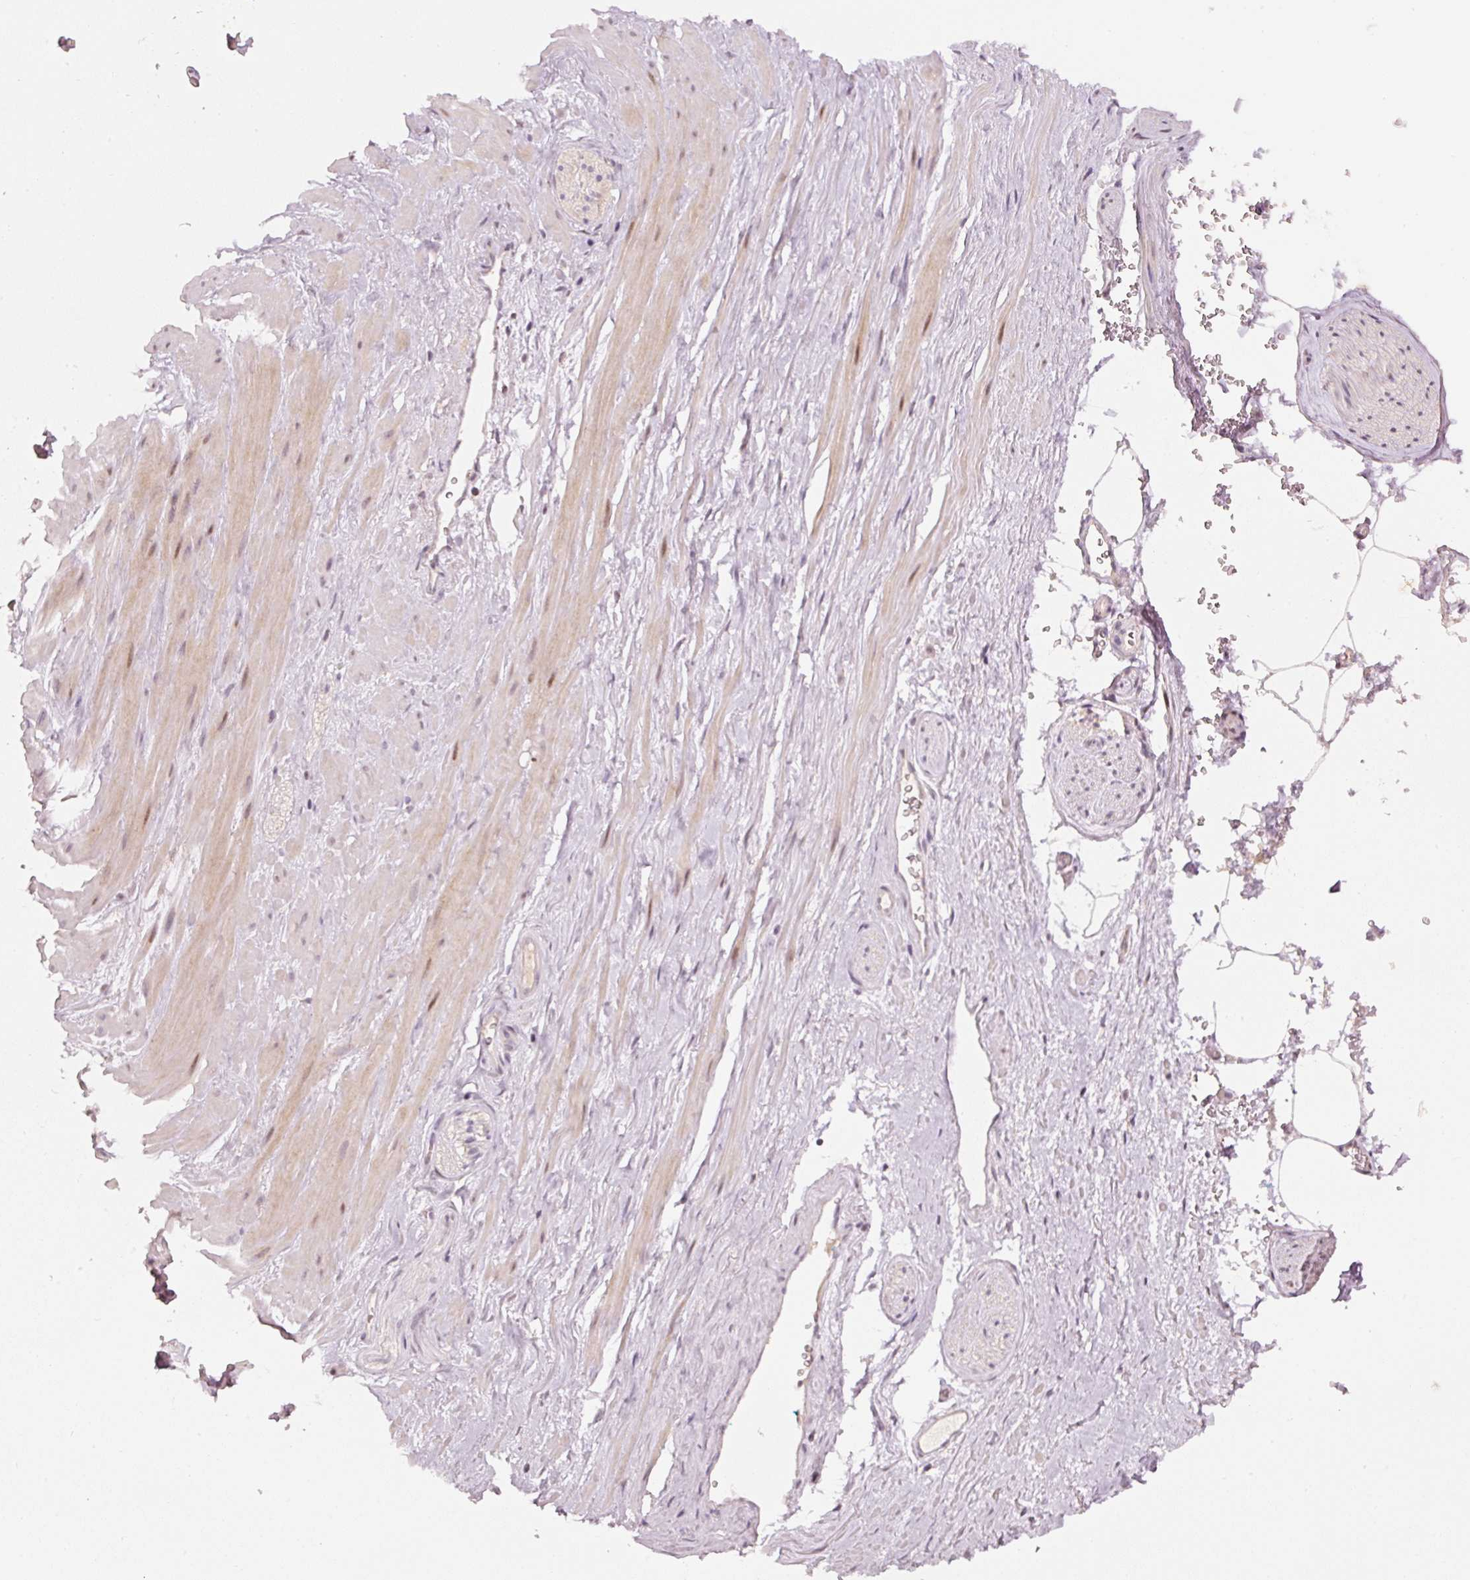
{"staining": {"intensity": "negative", "quantity": "none", "location": "none"}, "tissue": "adipose tissue", "cell_type": "Adipocytes", "image_type": "normal", "snomed": [{"axis": "morphology", "description": "Normal tissue, NOS"}, {"axis": "topography", "description": "Prostate"}, {"axis": "topography", "description": "Peripheral nerve tissue"}], "caption": "Immunohistochemical staining of unremarkable human adipose tissue displays no significant expression in adipocytes. The staining is performed using DAB (3,3'-diaminobenzidine) brown chromogen with nuclei counter-stained in using hematoxylin.", "gene": "TOB2", "patient": {"sex": "male", "age": 61}}